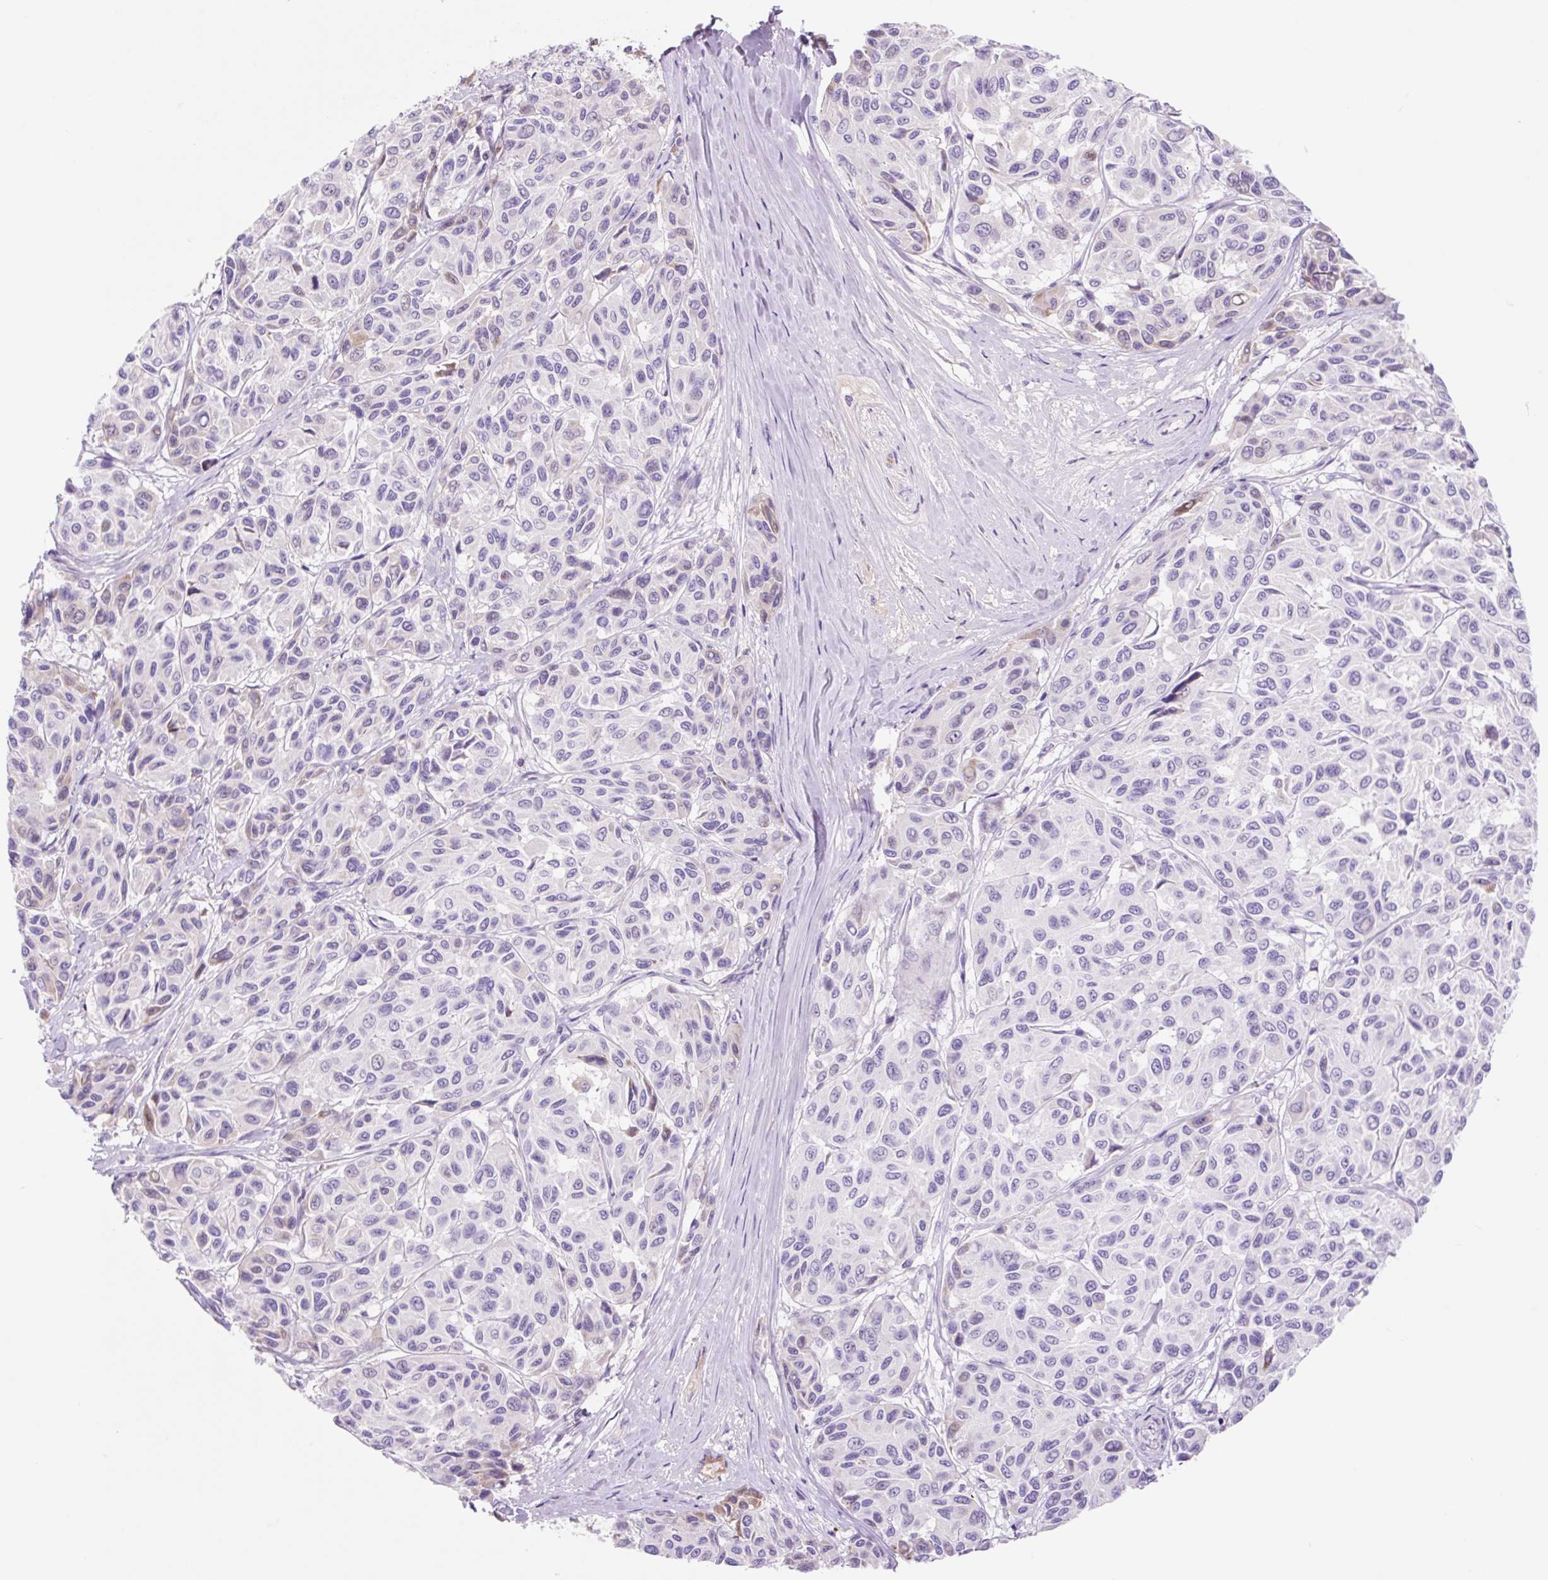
{"staining": {"intensity": "negative", "quantity": "none", "location": "none"}, "tissue": "melanoma", "cell_type": "Tumor cells", "image_type": "cancer", "snomed": [{"axis": "morphology", "description": "Malignant melanoma, NOS"}, {"axis": "topography", "description": "Skin"}], "caption": "High power microscopy micrograph of an immunohistochemistry photomicrograph of melanoma, revealing no significant staining in tumor cells.", "gene": "ZNF121", "patient": {"sex": "female", "age": 66}}